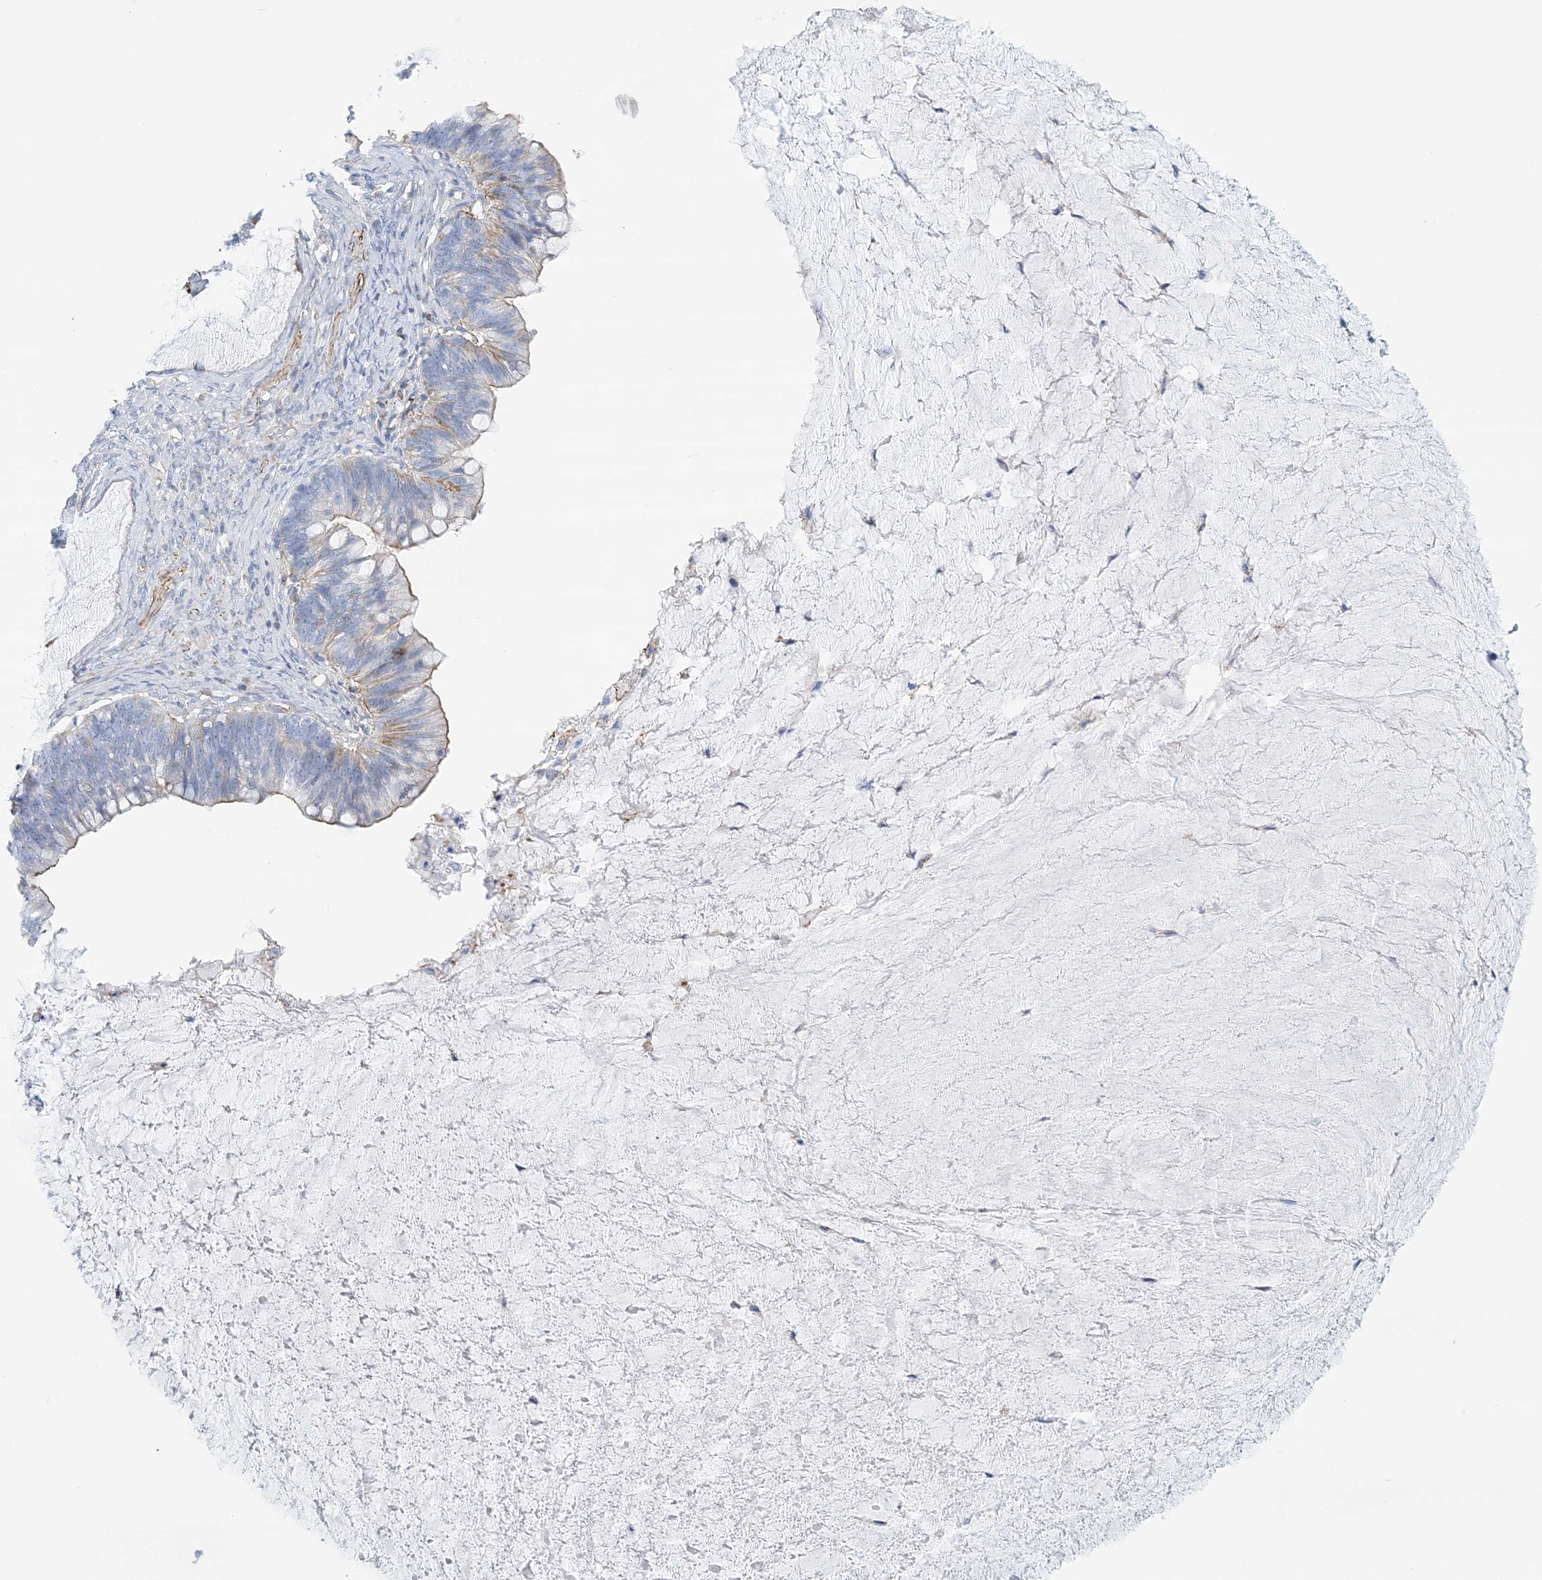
{"staining": {"intensity": "moderate", "quantity": "<25%", "location": "cytoplasmic/membranous"}, "tissue": "ovarian cancer", "cell_type": "Tumor cells", "image_type": "cancer", "snomed": [{"axis": "morphology", "description": "Cystadenocarcinoma, mucinous, NOS"}, {"axis": "topography", "description": "Ovary"}], "caption": "DAB immunohistochemical staining of mucinous cystadenocarcinoma (ovarian) exhibits moderate cytoplasmic/membranous protein expression in about <25% of tumor cells.", "gene": "C11orf21", "patient": {"sex": "female", "age": 61}}